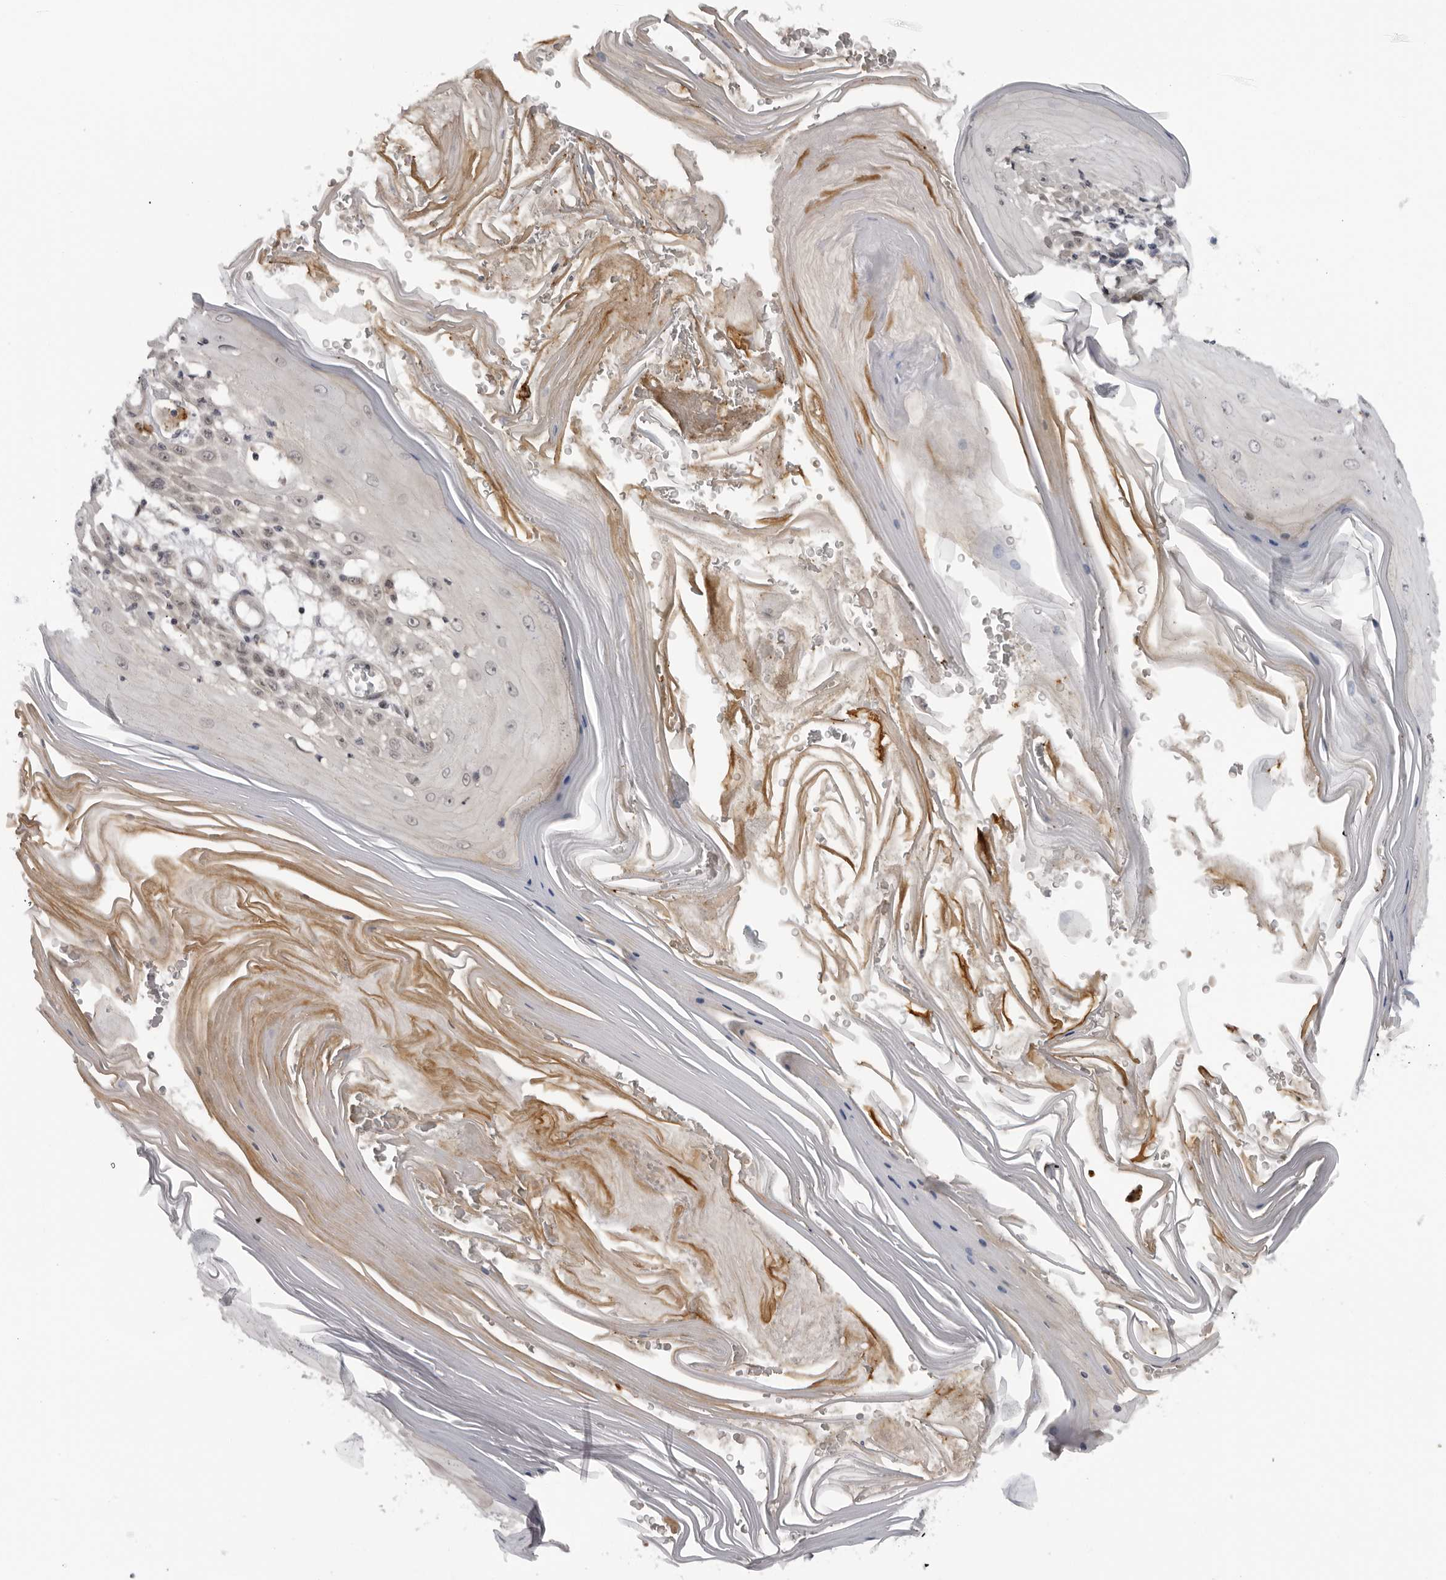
{"staining": {"intensity": "weak", "quantity": ">75%", "location": "nuclear"}, "tissue": "skin cancer", "cell_type": "Tumor cells", "image_type": "cancer", "snomed": [{"axis": "morphology", "description": "Squamous cell carcinoma, NOS"}, {"axis": "topography", "description": "Skin"}], "caption": "Skin cancer tissue displays weak nuclear expression in approximately >75% of tumor cells Using DAB (3,3'-diaminobenzidine) (brown) and hematoxylin (blue) stains, captured at high magnification using brightfield microscopy.", "gene": "ALPK2", "patient": {"sex": "female", "age": 73}}